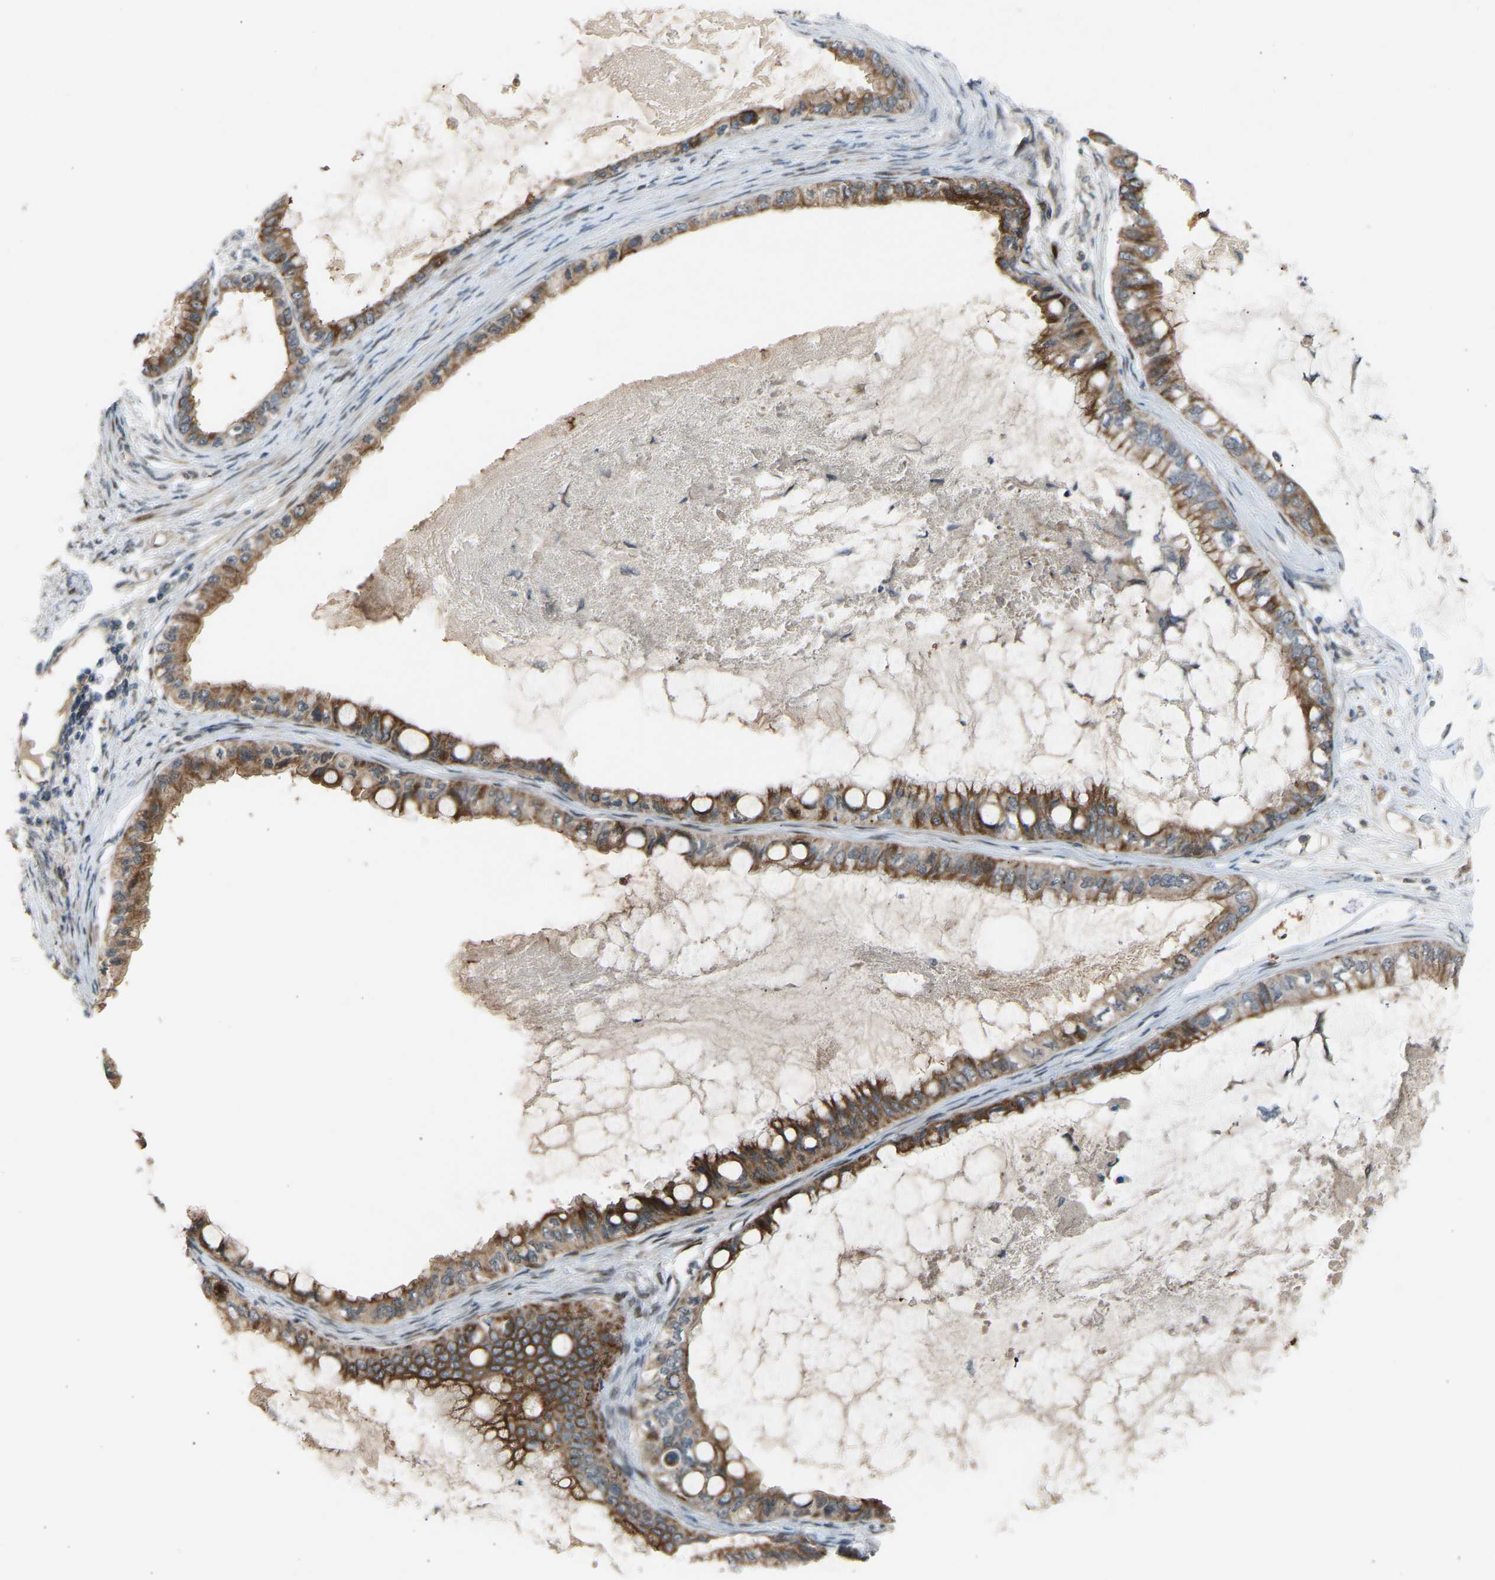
{"staining": {"intensity": "moderate", "quantity": ">75%", "location": "cytoplasmic/membranous"}, "tissue": "ovarian cancer", "cell_type": "Tumor cells", "image_type": "cancer", "snomed": [{"axis": "morphology", "description": "Cystadenocarcinoma, mucinous, NOS"}, {"axis": "topography", "description": "Ovary"}], "caption": "Ovarian mucinous cystadenocarcinoma stained with a protein marker displays moderate staining in tumor cells.", "gene": "VPS41", "patient": {"sex": "female", "age": 80}}